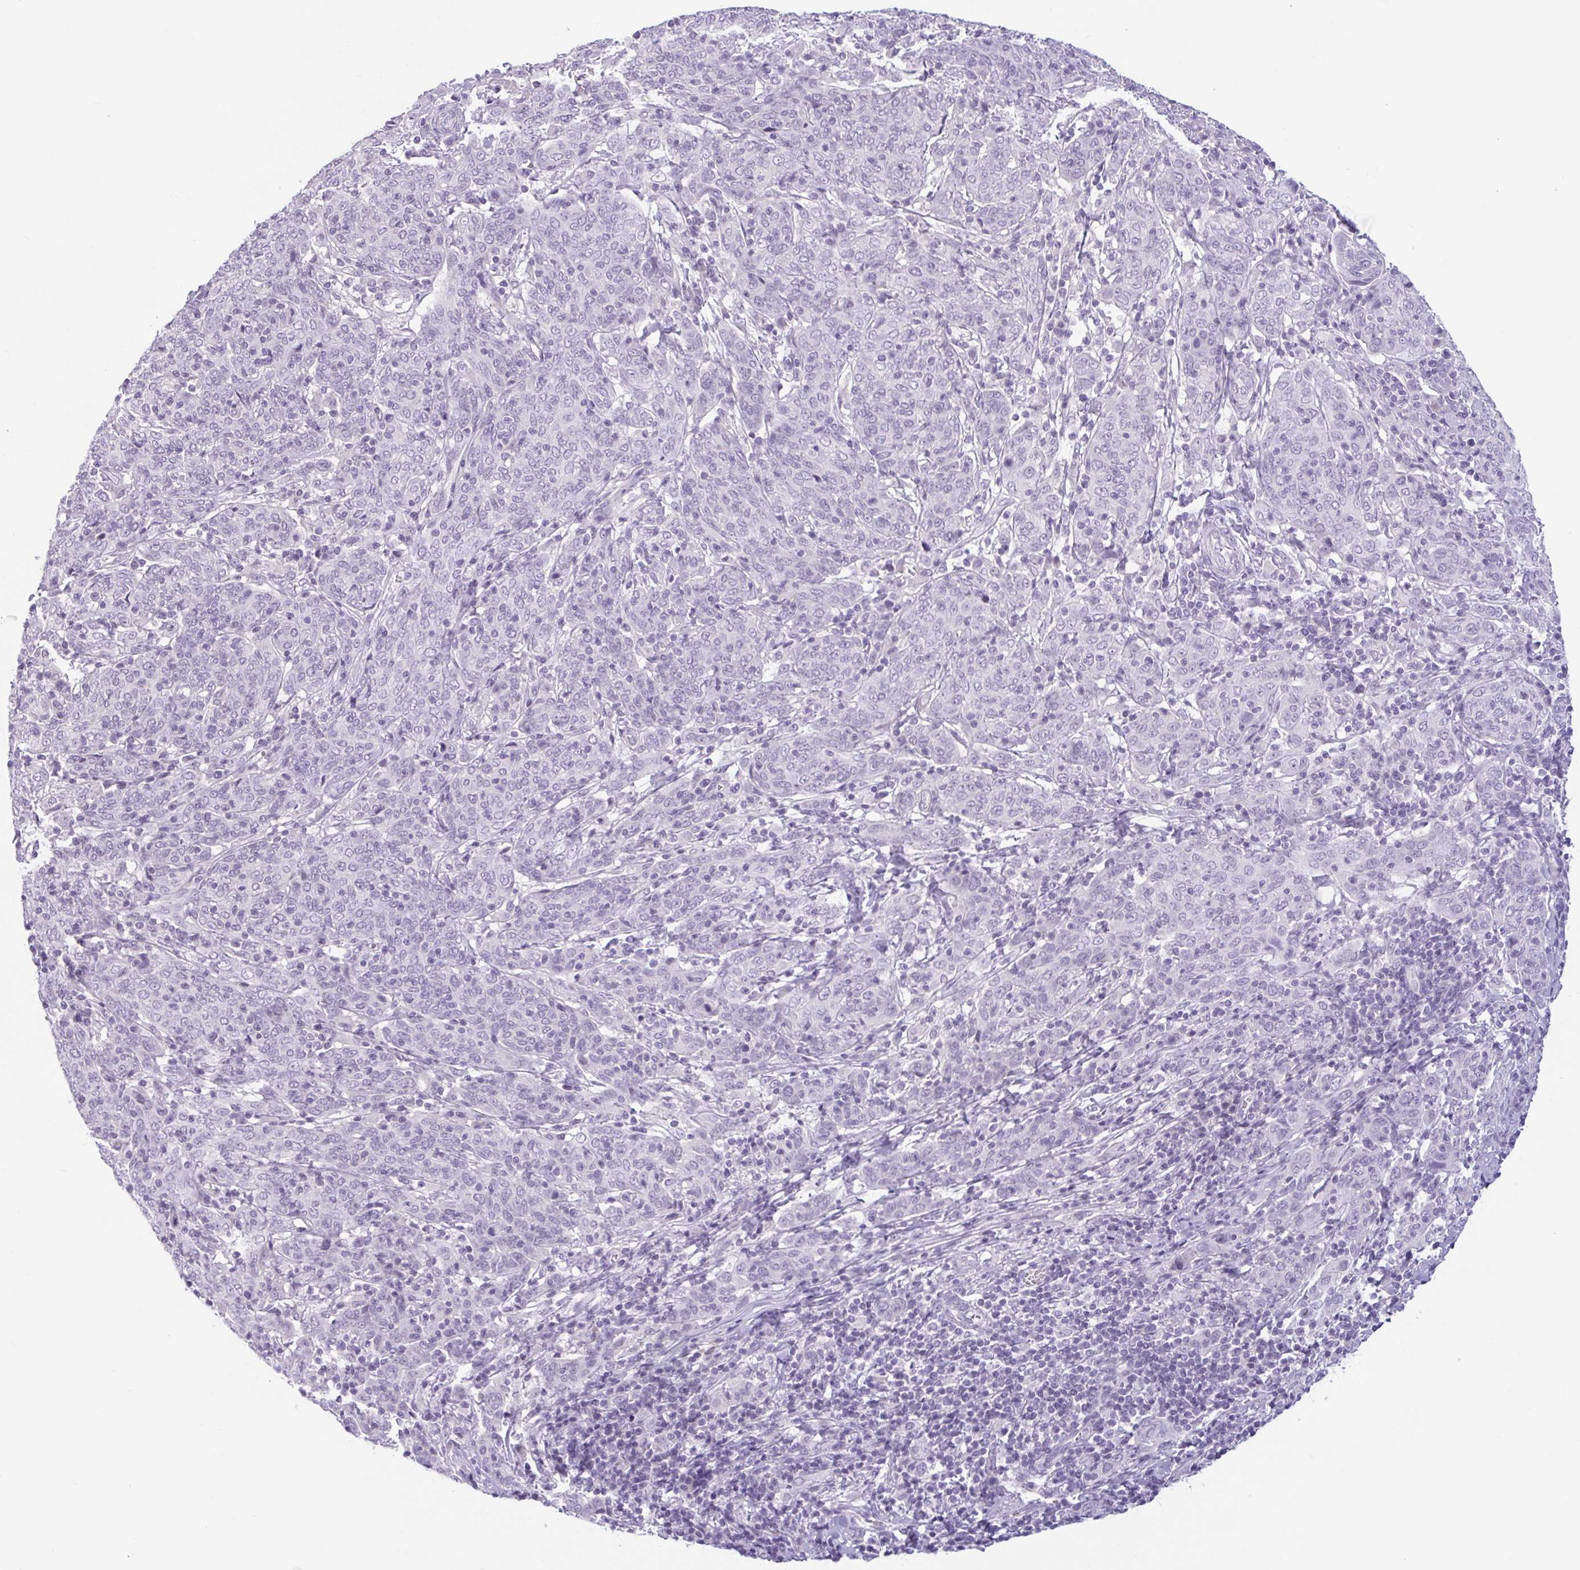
{"staining": {"intensity": "negative", "quantity": "none", "location": "none"}, "tissue": "cervical cancer", "cell_type": "Tumor cells", "image_type": "cancer", "snomed": [{"axis": "morphology", "description": "Squamous cell carcinoma, NOS"}, {"axis": "topography", "description": "Cervix"}], "caption": "Immunohistochemical staining of human cervical cancer (squamous cell carcinoma) shows no significant expression in tumor cells. (Immunohistochemistry, brightfield microscopy, high magnification).", "gene": "CTSE", "patient": {"sex": "female", "age": 67}}